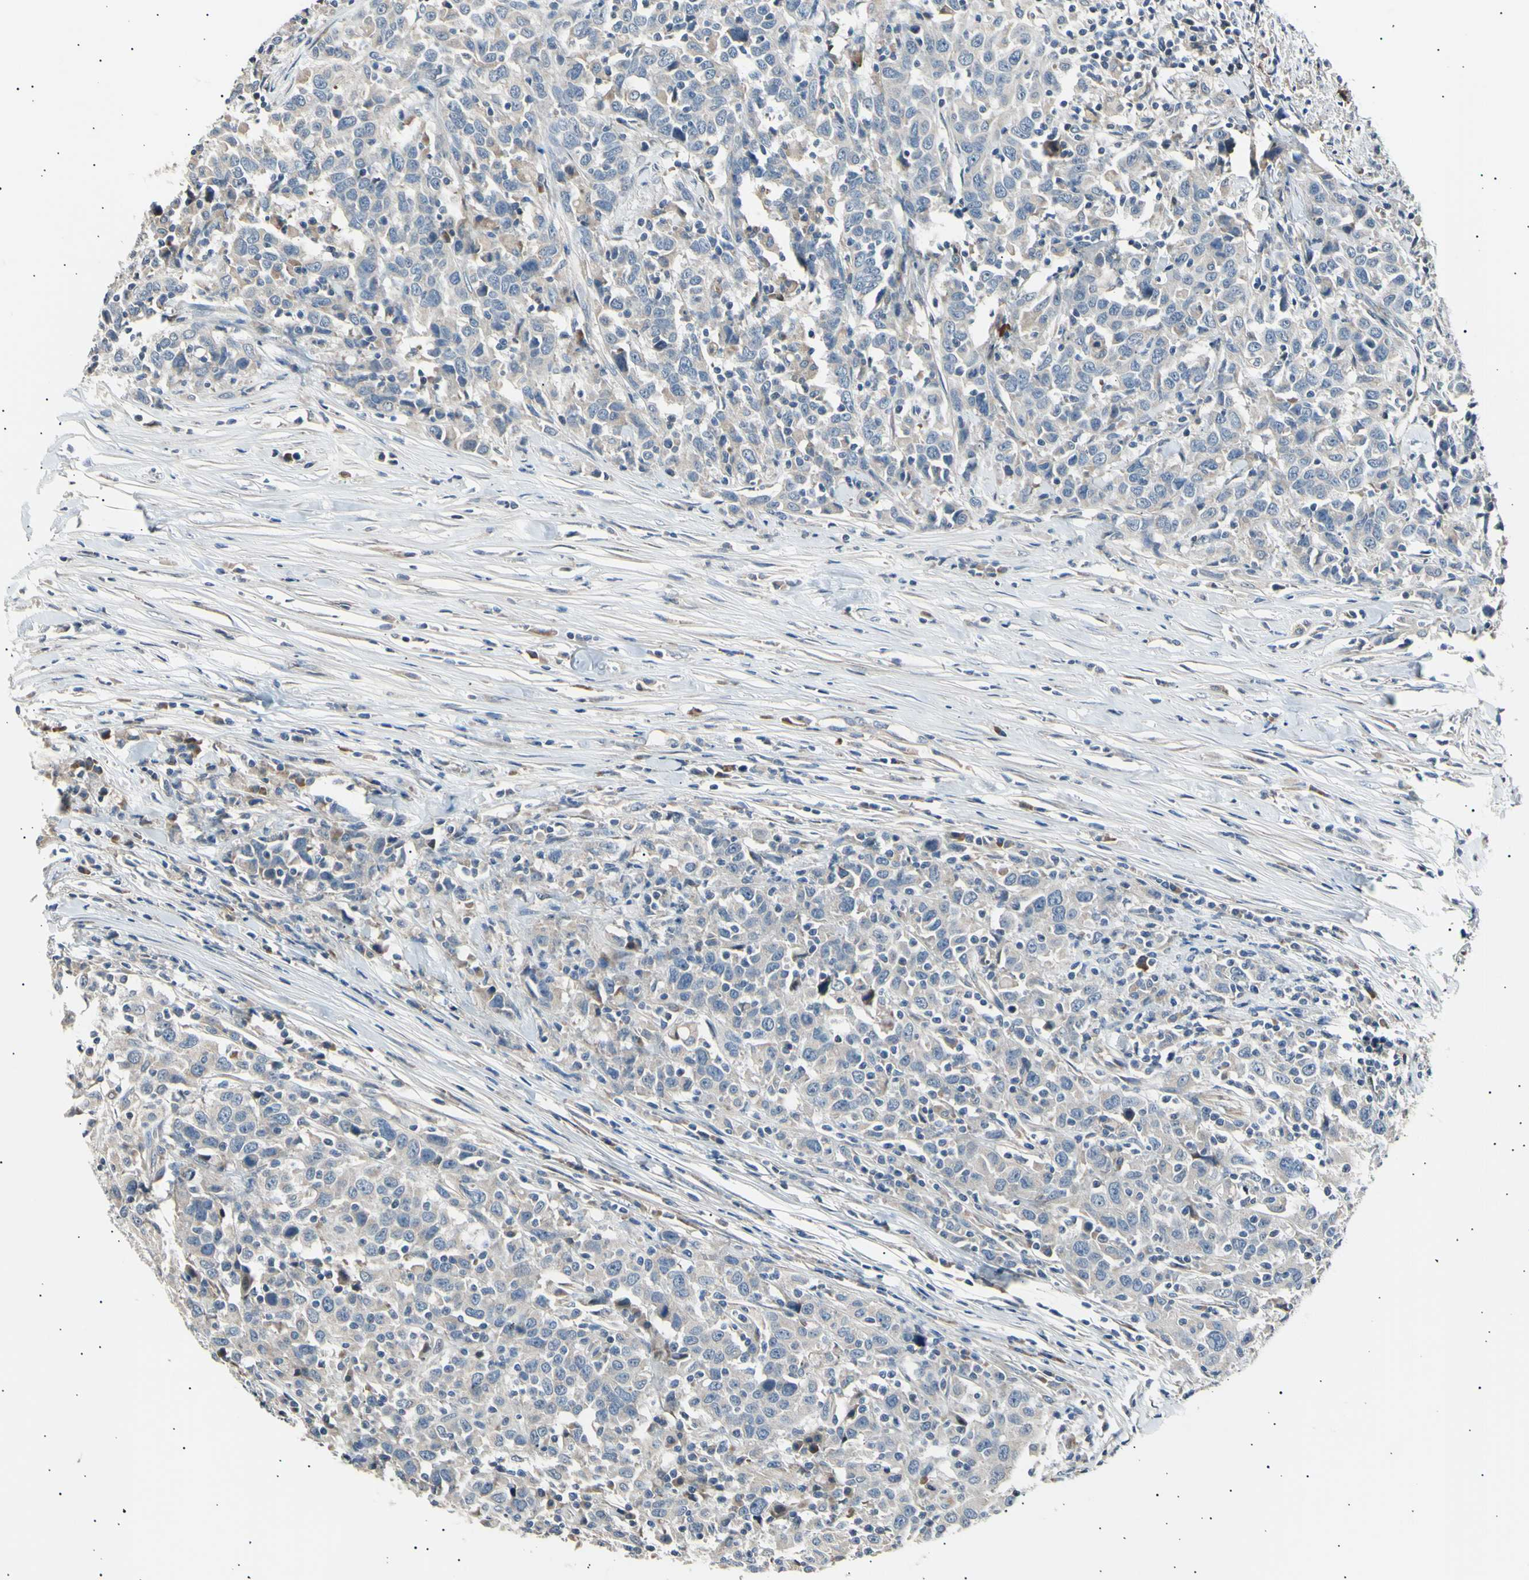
{"staining": {"intensity": "weak", "quantity": ">75%", "location": "cytoplasmic/membranous"}, "tissue": "urothelial cancer", "cell_type": "Tumor cells", "image_type": "cancer", "snomed": [{"axis": "morphology", "description": "Urothelial carcinoma, High grade"}, {"axis": "topography", "description": "Urinary bladder"}], "caption": "Immunohistochemical staining of urothelial carcinoma (high-grade) exhibits low levels of weak cytoplasmic/membranous protein positivity in about >75% of tumor cells.", "gene": "ITGA6", "patient": {"sex": "male", "age": 61}}